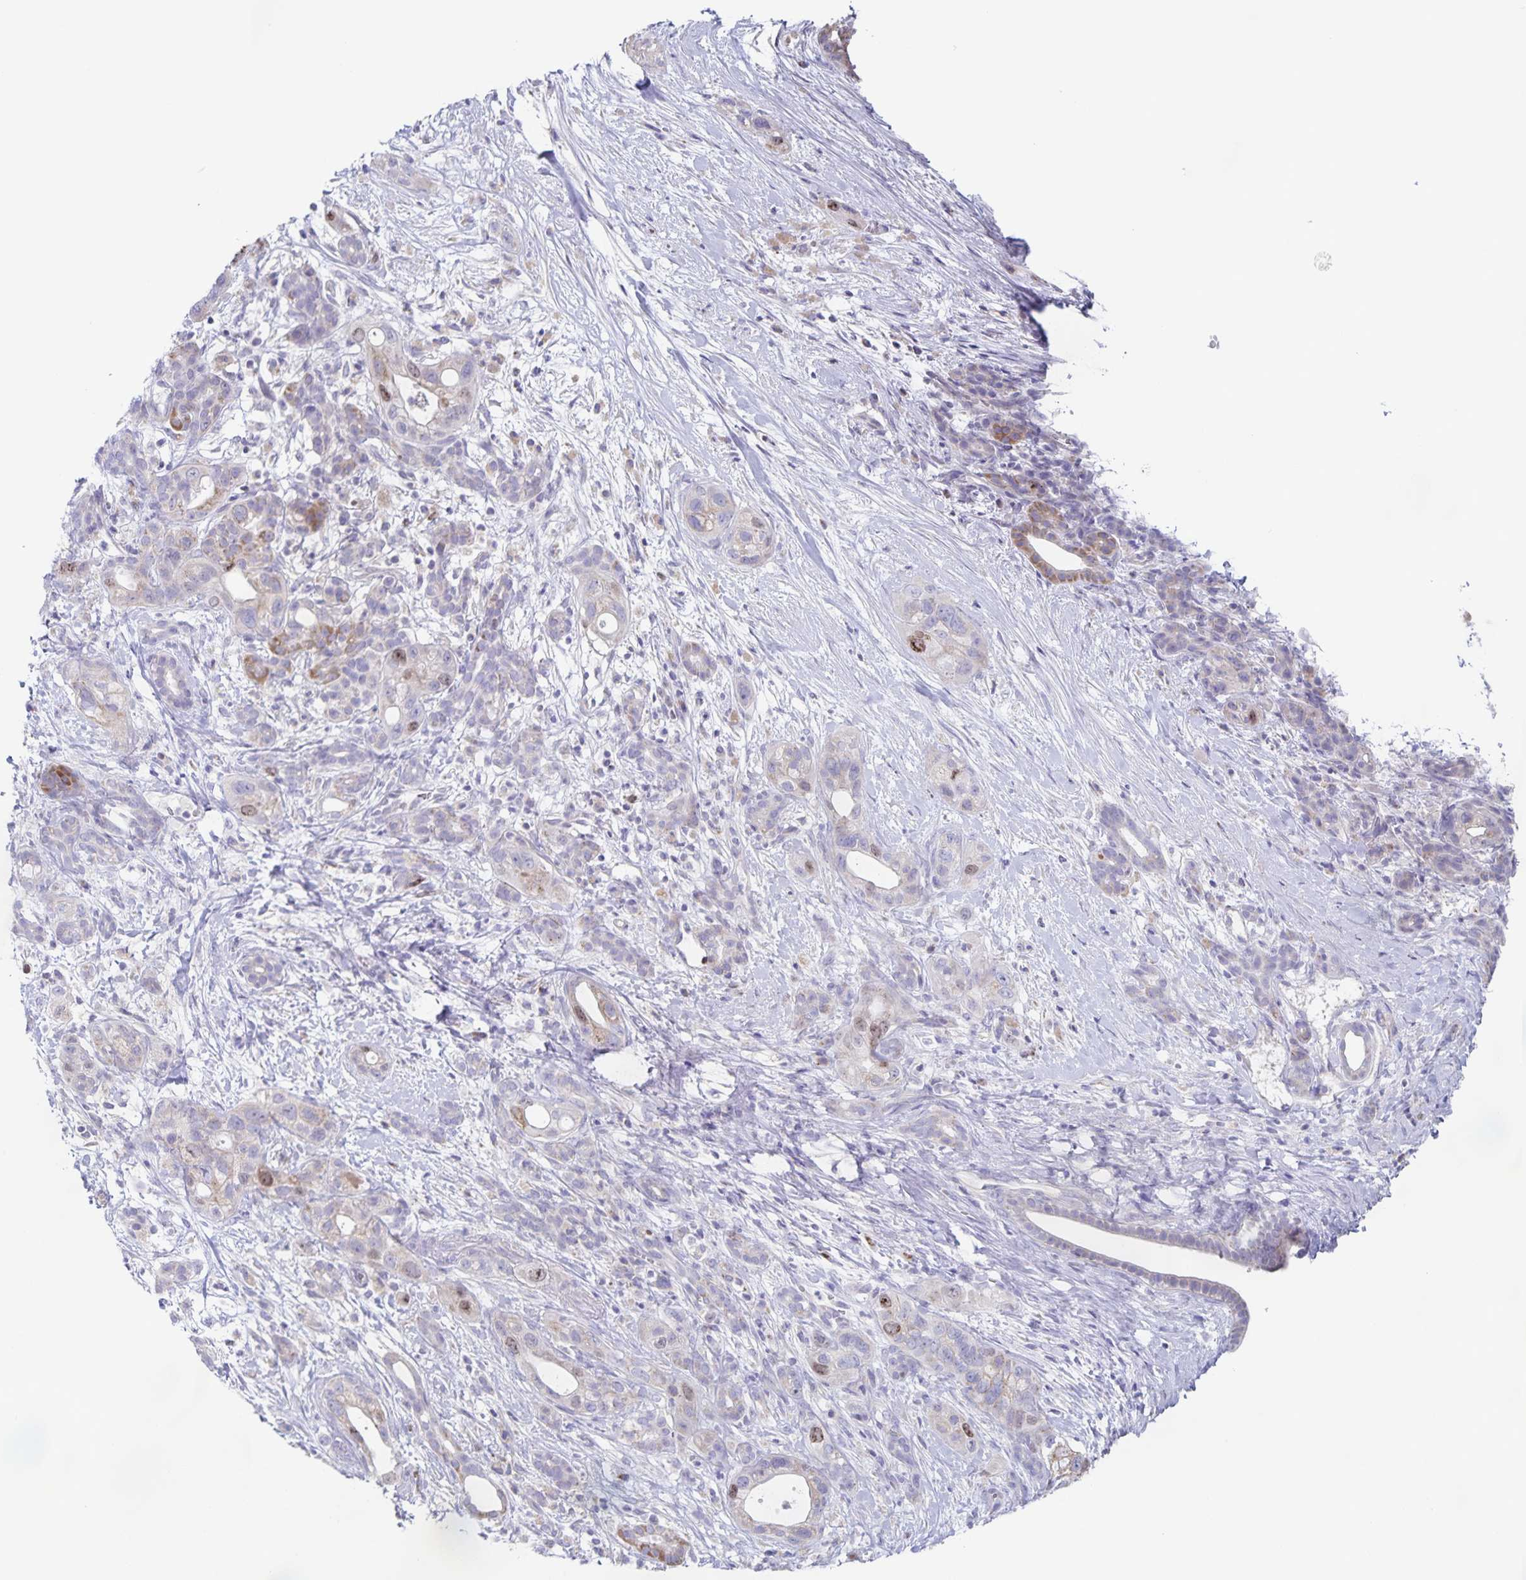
{"staining": {"intensity": "weak", "quantity": "<25%", "location": "cytoplasmic/membranous"}, "tissue": "pancreatic cancer", "cell_type": "Tumor cells", "image_type": "cancer", "snomed": [{"axis": "morphology", "description": "Adenocarcinoma, NOS"}, {"axis": "topography", "description": "Pancreas"}], "caption": "There is no significant positivity in tumor cells of pancreatic cancer.", "gene": "CENPH", "patient": {"sex": "male", "age": 44}}